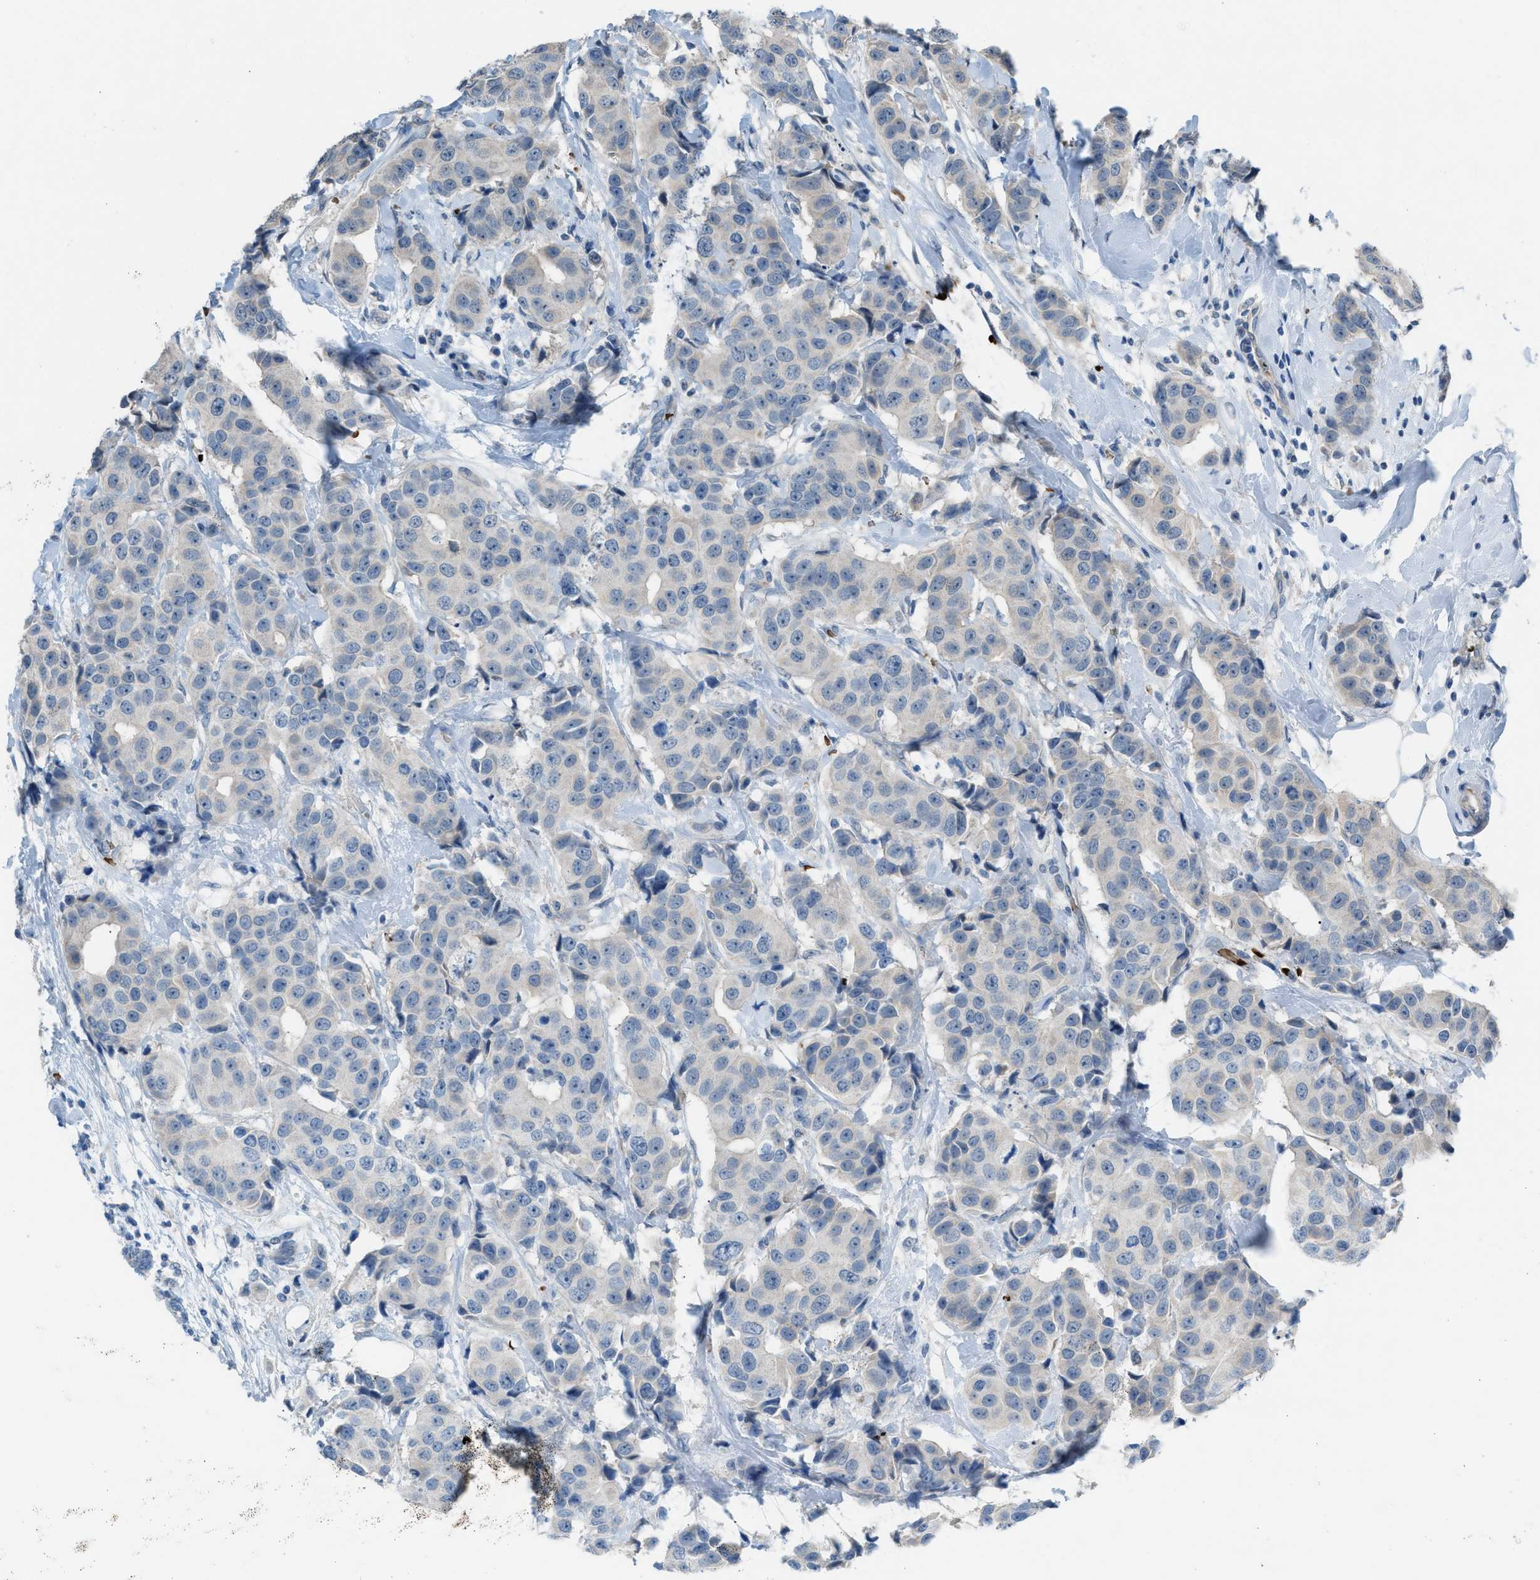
{"staining": {"intensity": "negative", "quantity": "none", "location": "none"}, "tissue": "breast cancer", "cell_type": "Tumor cells", "image_type": "cancer", "snomed": [{"axis": "morphology", "description": "Normal tissue, NOS"}, {"axis": "morphology", "description": "Duct carcinoma"}, {"axis": "topography", "description": "Breast"}], "caption": "Immunohistochemistry (IHC) image of breast cancer (infiltrating ductal carcinoma) stained for a protein (brown), which demonstrates no staining in tumor cells. The staining was performed using DAB to visualize the protein expression in brown, while the nuclei were stained in blue with hematoxylin (Magnification: 20x).", "gene": "CFAP77", "patient": {"sex": "female", "age": 39}}